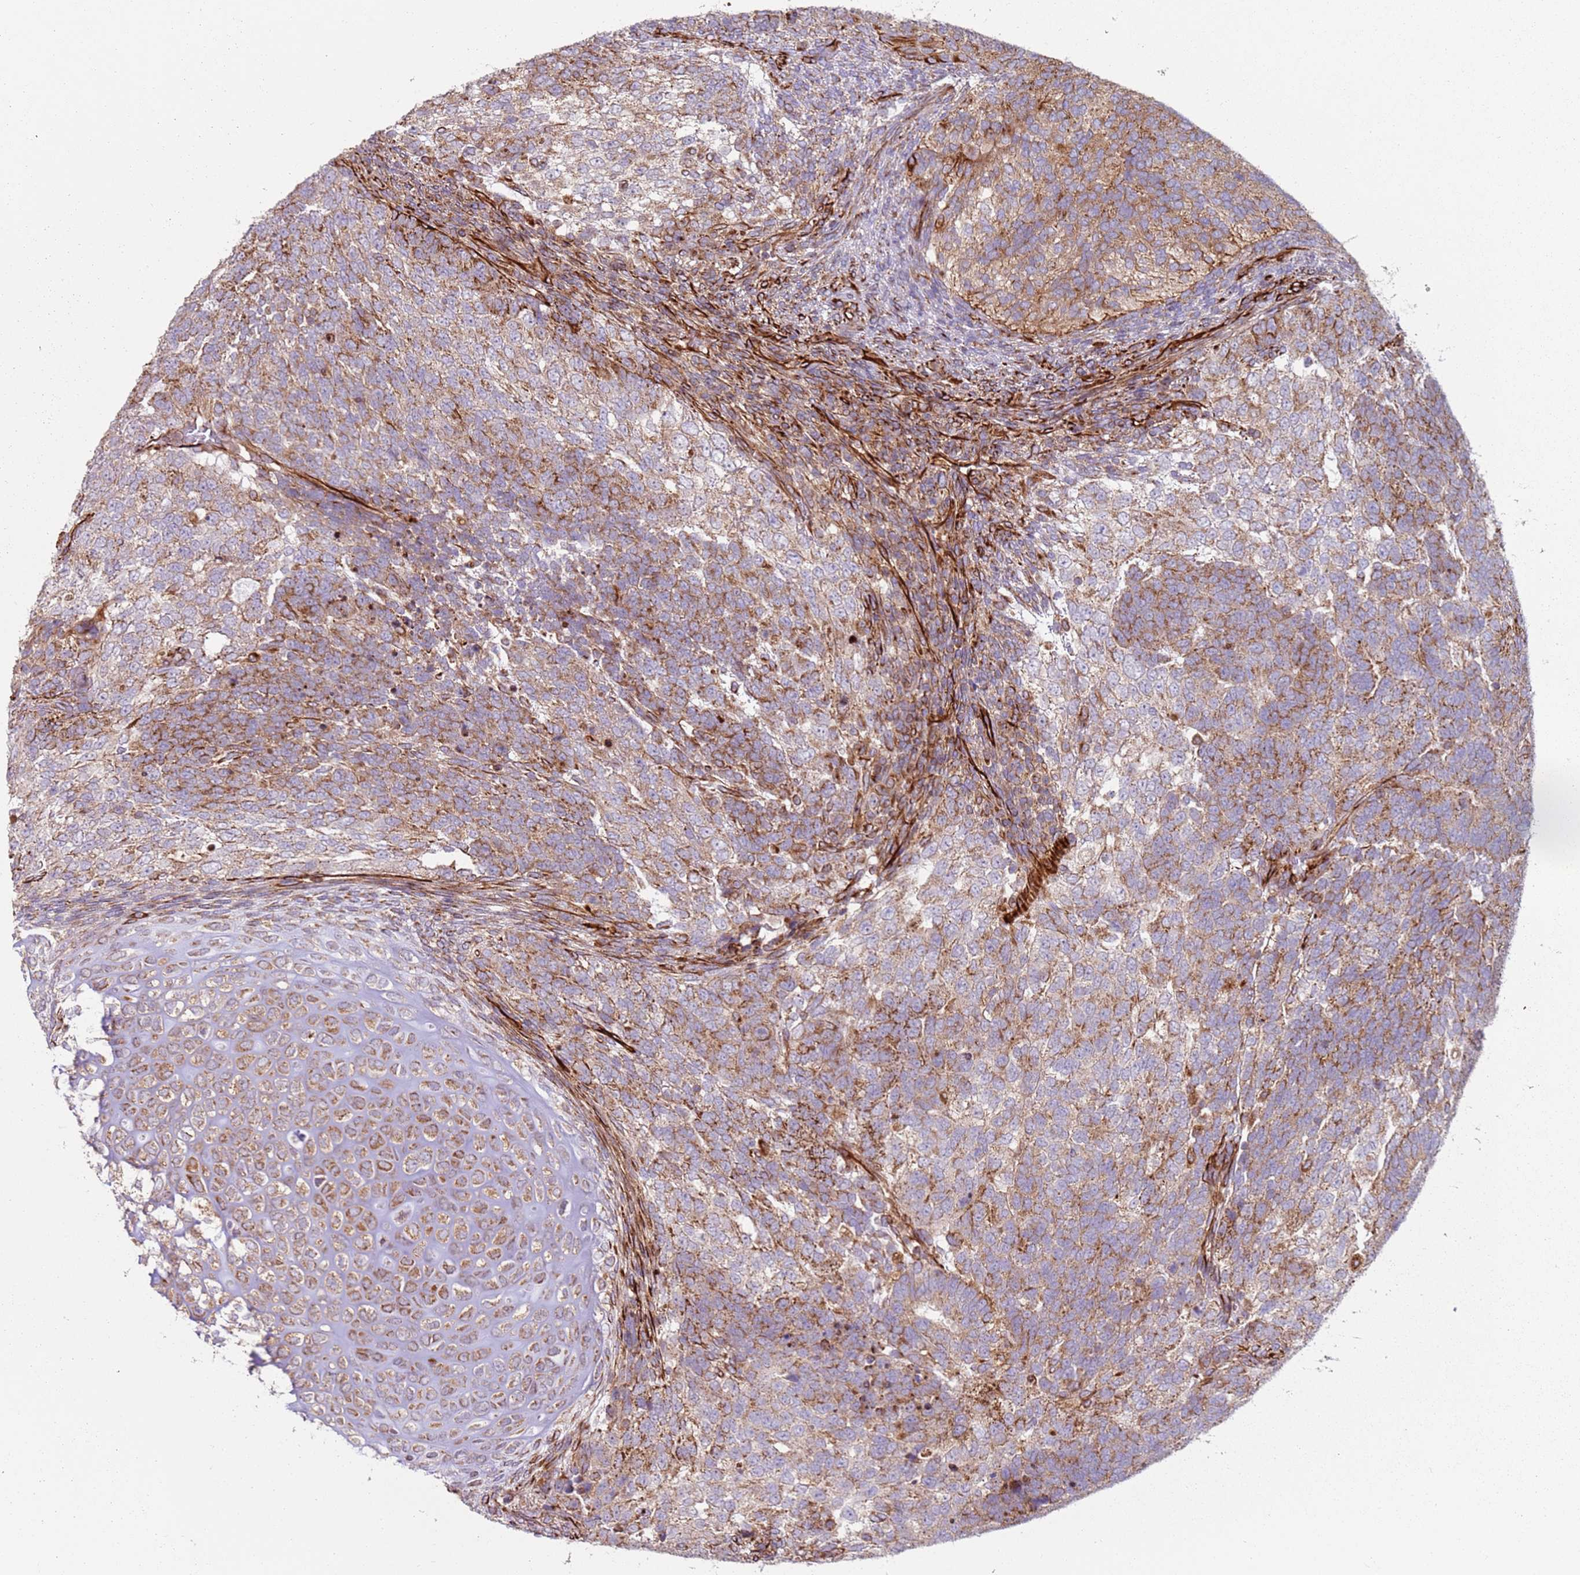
{"staining": {"intensity": "moderate", "quantity": ">75%", "location": "cytoplasmic/membranous"}, "tissue": "testis cancer", "cell_type": "Tumor cells", "image_type": "cancer", "snomed": [{"axis": "morphology", "description": "Carcinoma, Embryonal, NOS"}, {"axis": "topography", "description": "Testis"}], "caption": "Human testis cancer stained with a protein marker exhibits moderate staining in tumor cells.", "gene": "SNAPIN", "patient": {"sex": "male", "age": 23}}